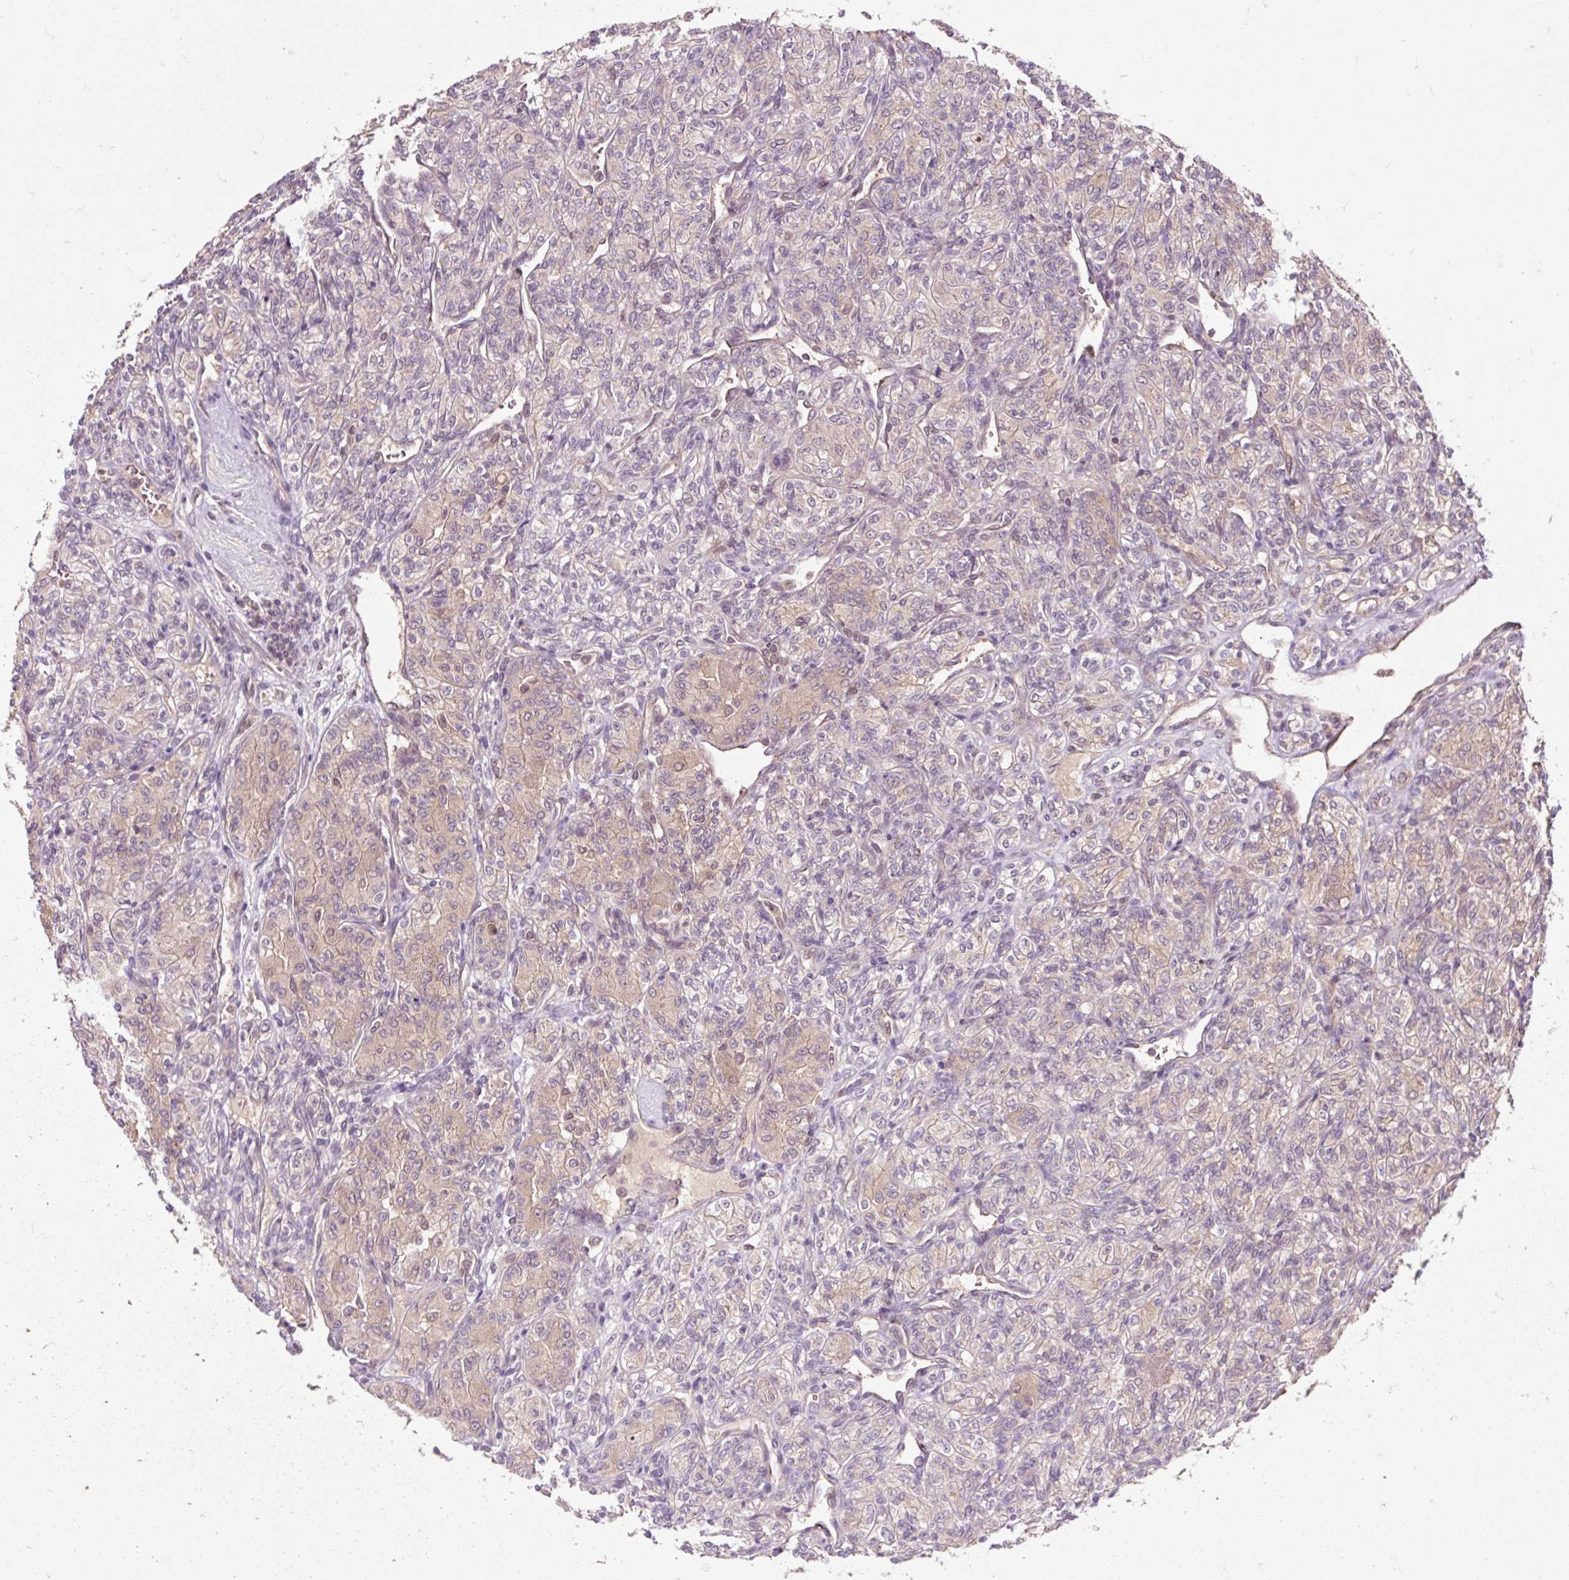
{"staining": {"intensity": "weak", "quantity": "<25%", "location": "cytoplasmic/membranous"}, "tissue": "renal cancer", "cell_type": "Tumor cells", "image_type": "cancer", "snomed": [{"axis": "morphology", "description": "Adenocarcinoma, NOS"}, {"axis": "topography", "description": "Kidney"}], "caption": "This is an immunohistochemistry (IHC) photomicrograph of renal cancer. There is no positivity in tumor cells.", "gene": "MMS19", "patient": {"sex": "male", "age": 77}}